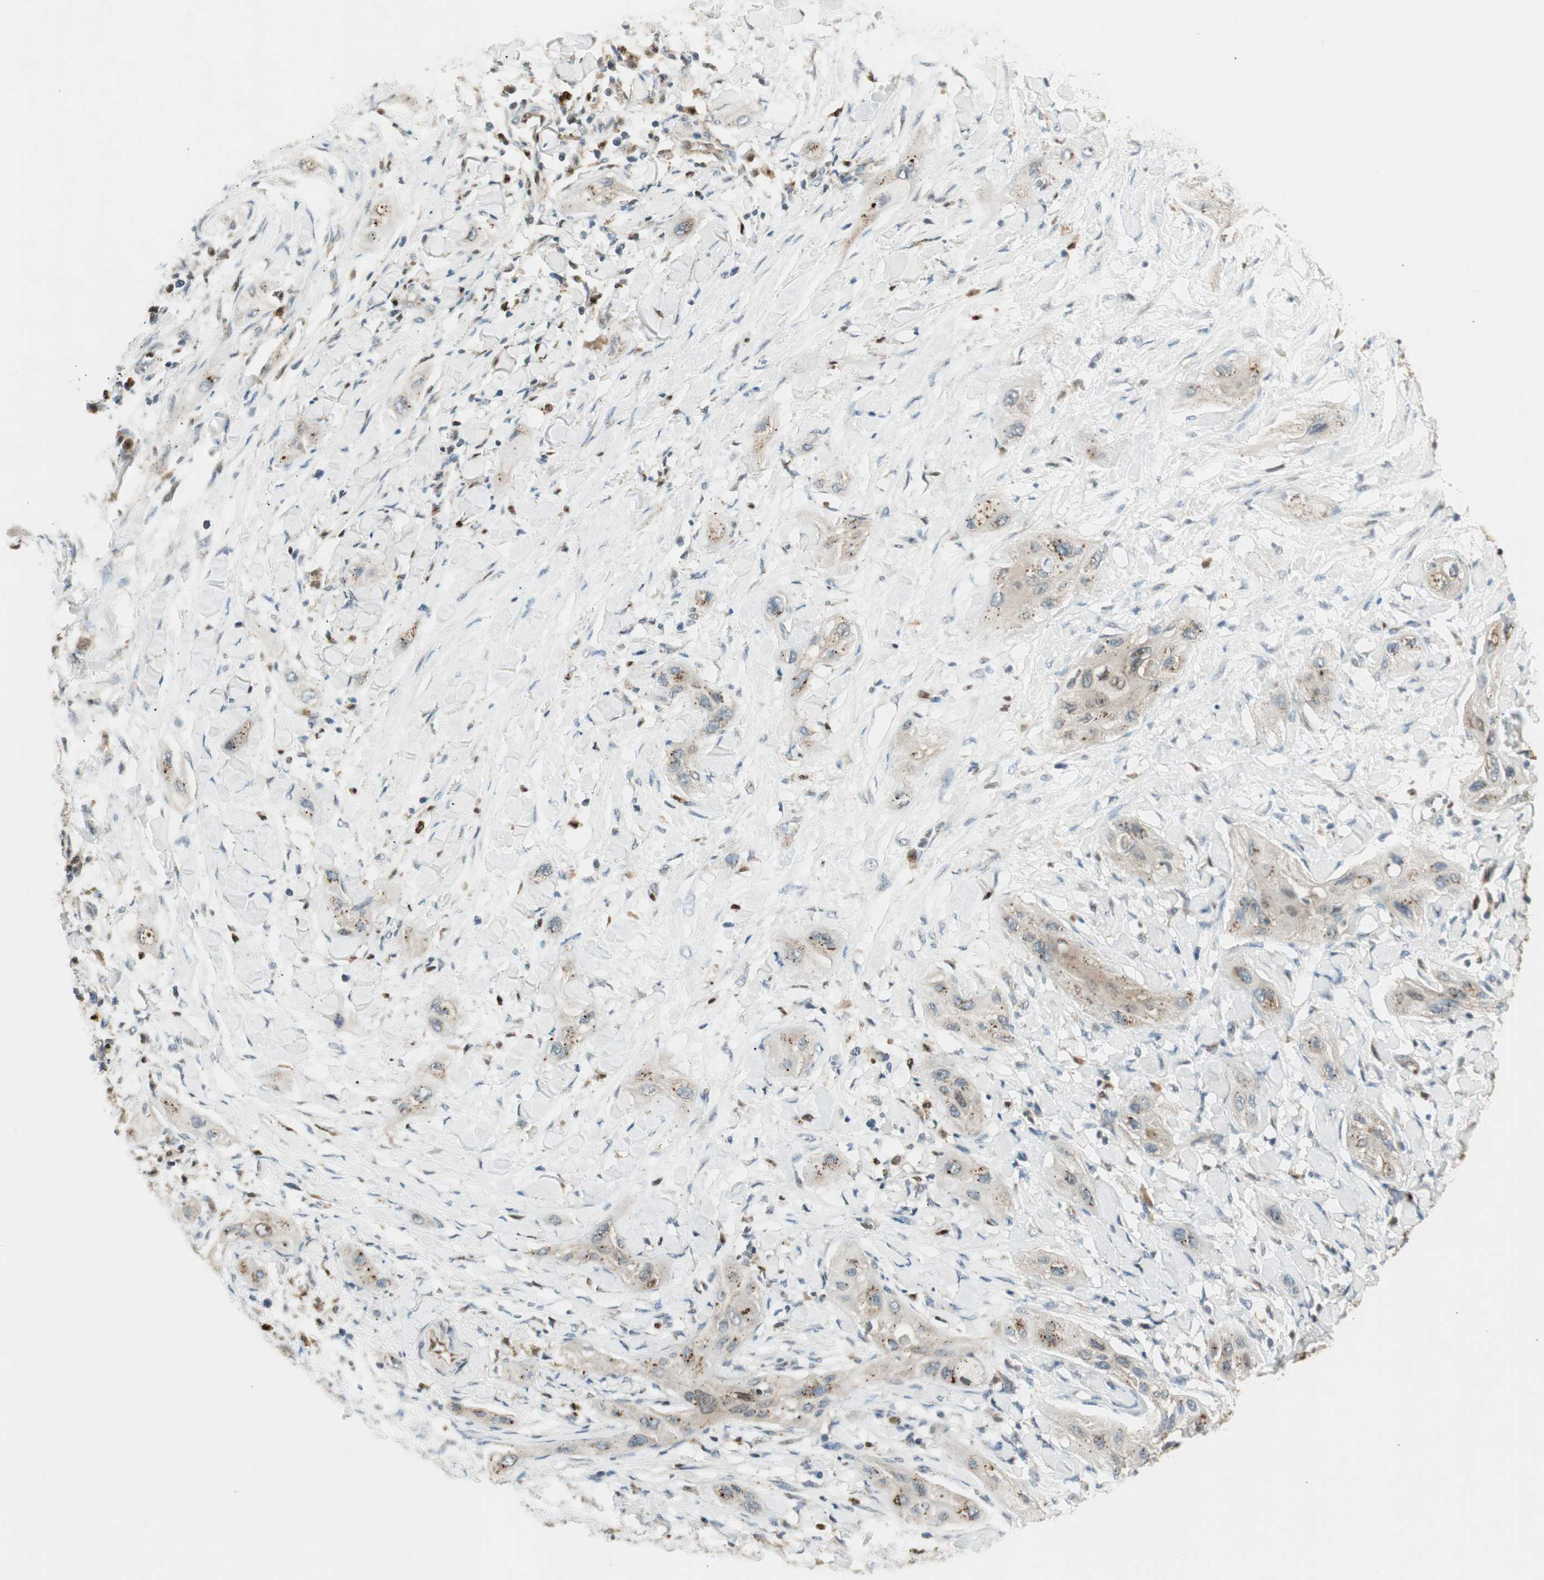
{"staining": {"intensity": "moderate", "quantity": "<25%", "location": "cytoplasmic/membranous"}, "tissue": "lung cancer", "cell_type": "Tumor cells", "image_type": "cancer", "snomed": [{"axis": "morphology", "description": "Squamous cell carcinoma, NOS"}, {"axis": "topography", "description": "Lung"}], "caption": "Immunohistochemical staining of human squamous cell carcinoma (lung) reveals moderate cytoplasmic/membranous protein positivity in about <25% of tumor cells.", "gene": "LTA4H", "patient": {"sex": "female", "age": 47}}